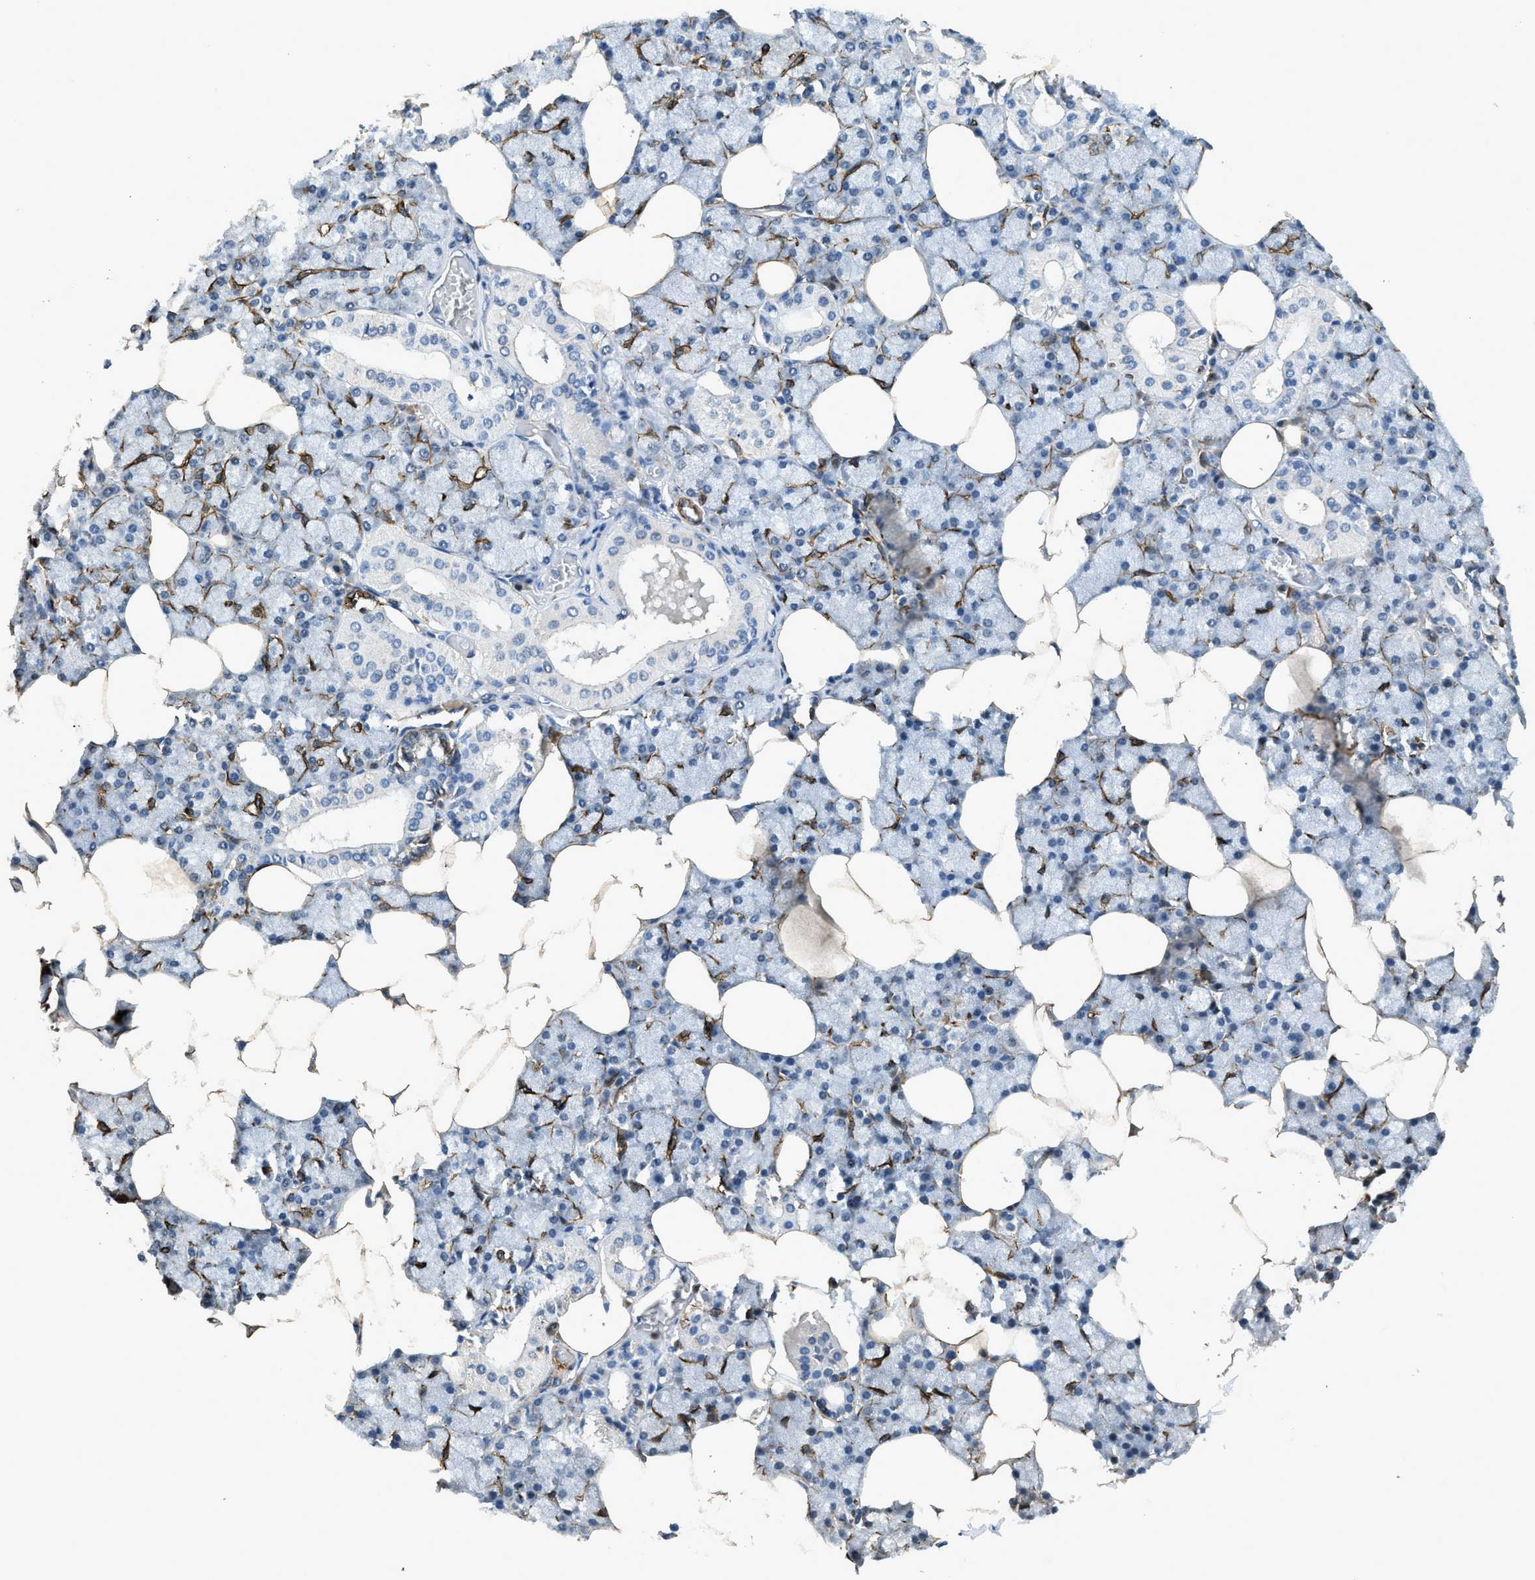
{"staining": {"intensity": "negative", "quantity": "none", "location": "none"}, "tissue": "salivary gland", "cell_type": "Glandular cells", "image_type": "normal", "snomed": [{"axis": "morphology", "description": "Normal tissue, NOS"}, {"axis": "topography", "description": "Salivary gland"}], "caption": "There is no significant expression in glandular cells of salivary gland. The staining was performed using DAB to visualize the protein expression in brown, while the nuclei were stained in blue with hematoxylin (Magnification: 20x).", "gene": "SYNM", "patient": {"sex": "male", "age": 62}}